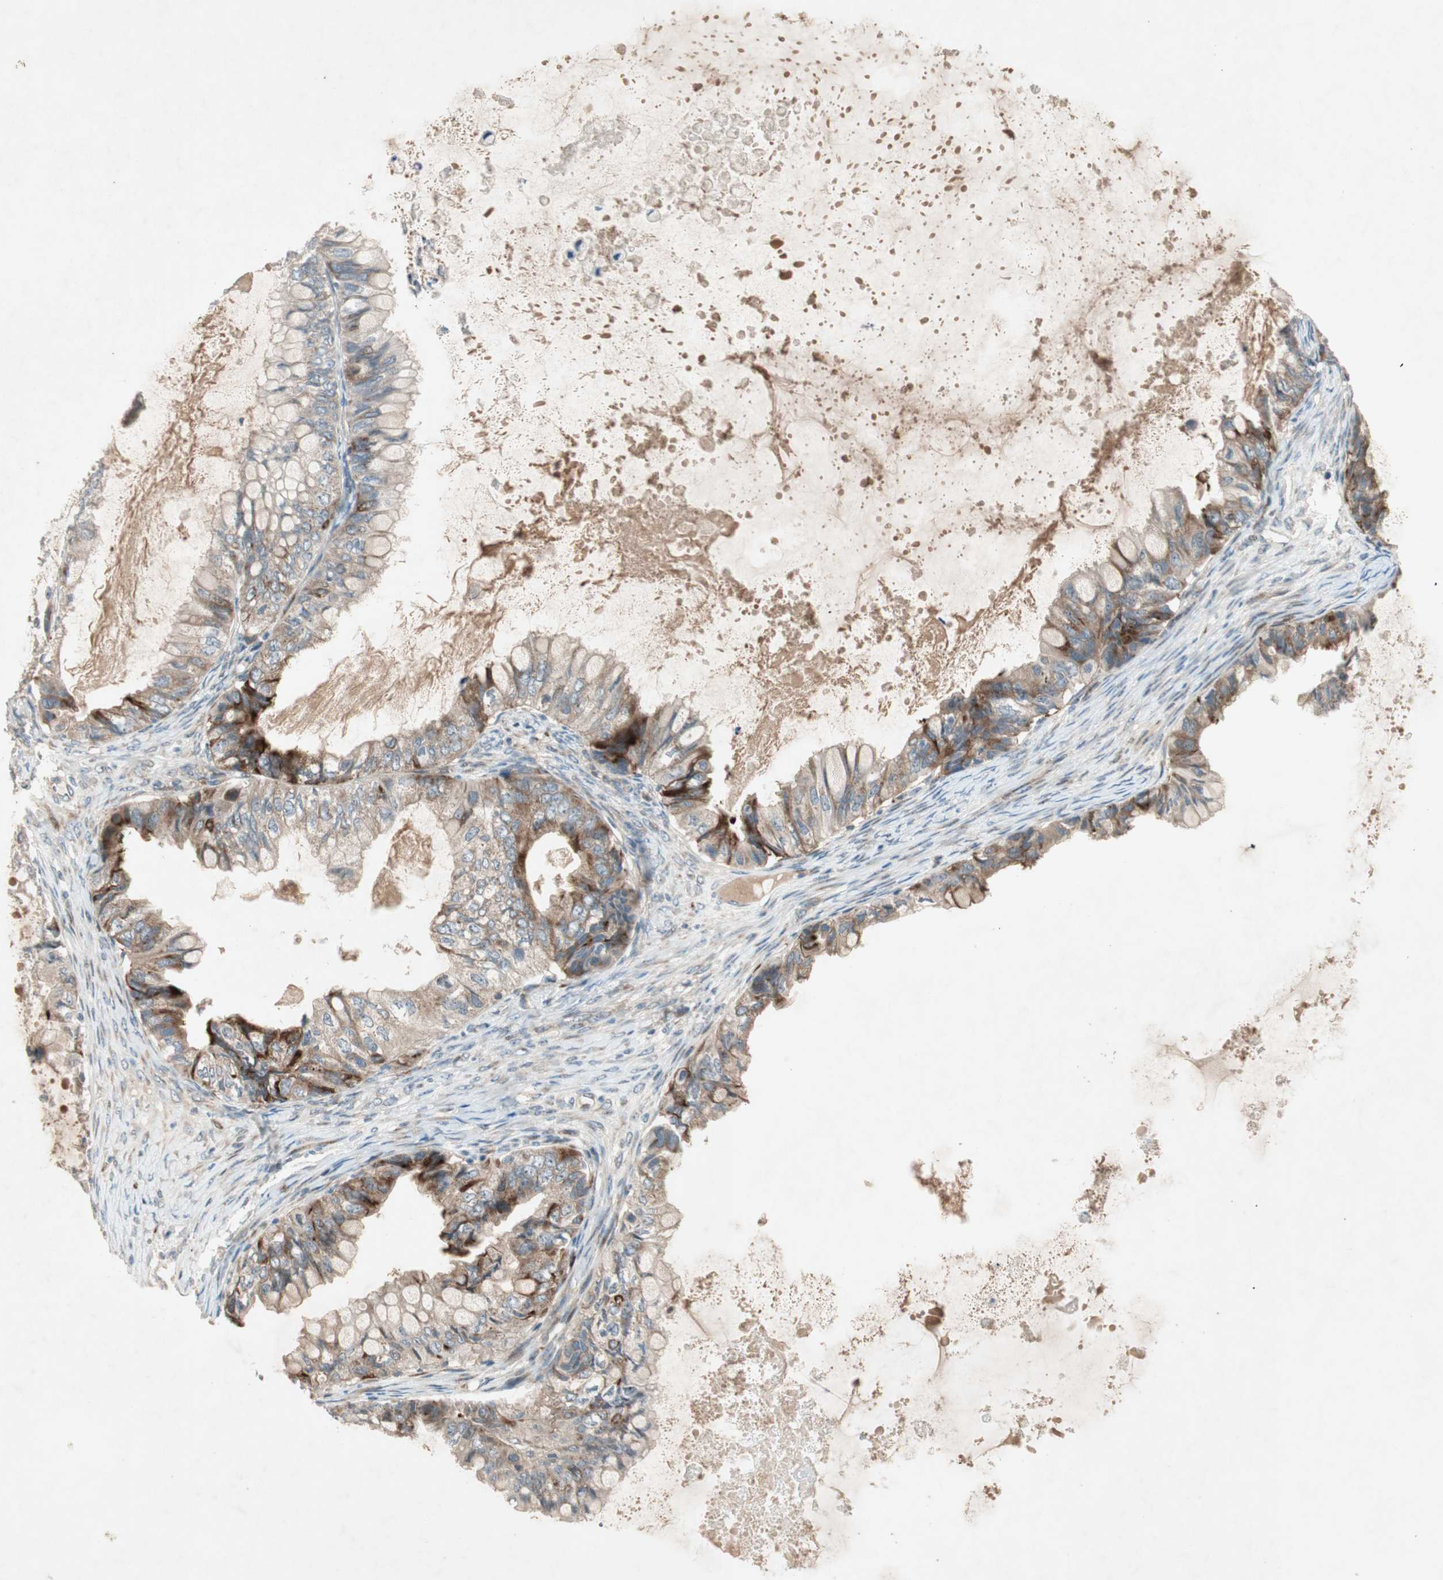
{"staining": {"intensity": "strong", "quantity": "25%-75%", "location": "cytoplasmic/membranous"}, "tissue": "ovarian cancer", "cell_type": "Tumor cells", "image_type": "cancer", "snomed": [{"axis": "morphology", "description": "Cystadenocarcinoma, mucinous, NOS"}, {"axis": "topography", "description": "Ovary"}], "caption": "Ovarian cancer (mucinous cystadenocarcinoma) stained with a brown dye exhibits strong cytoplasmic/membranous positive staining in about 25%-75% of tumor cells.", "gene": "APOO", "patient": {"sex": "female", "age": 80}}